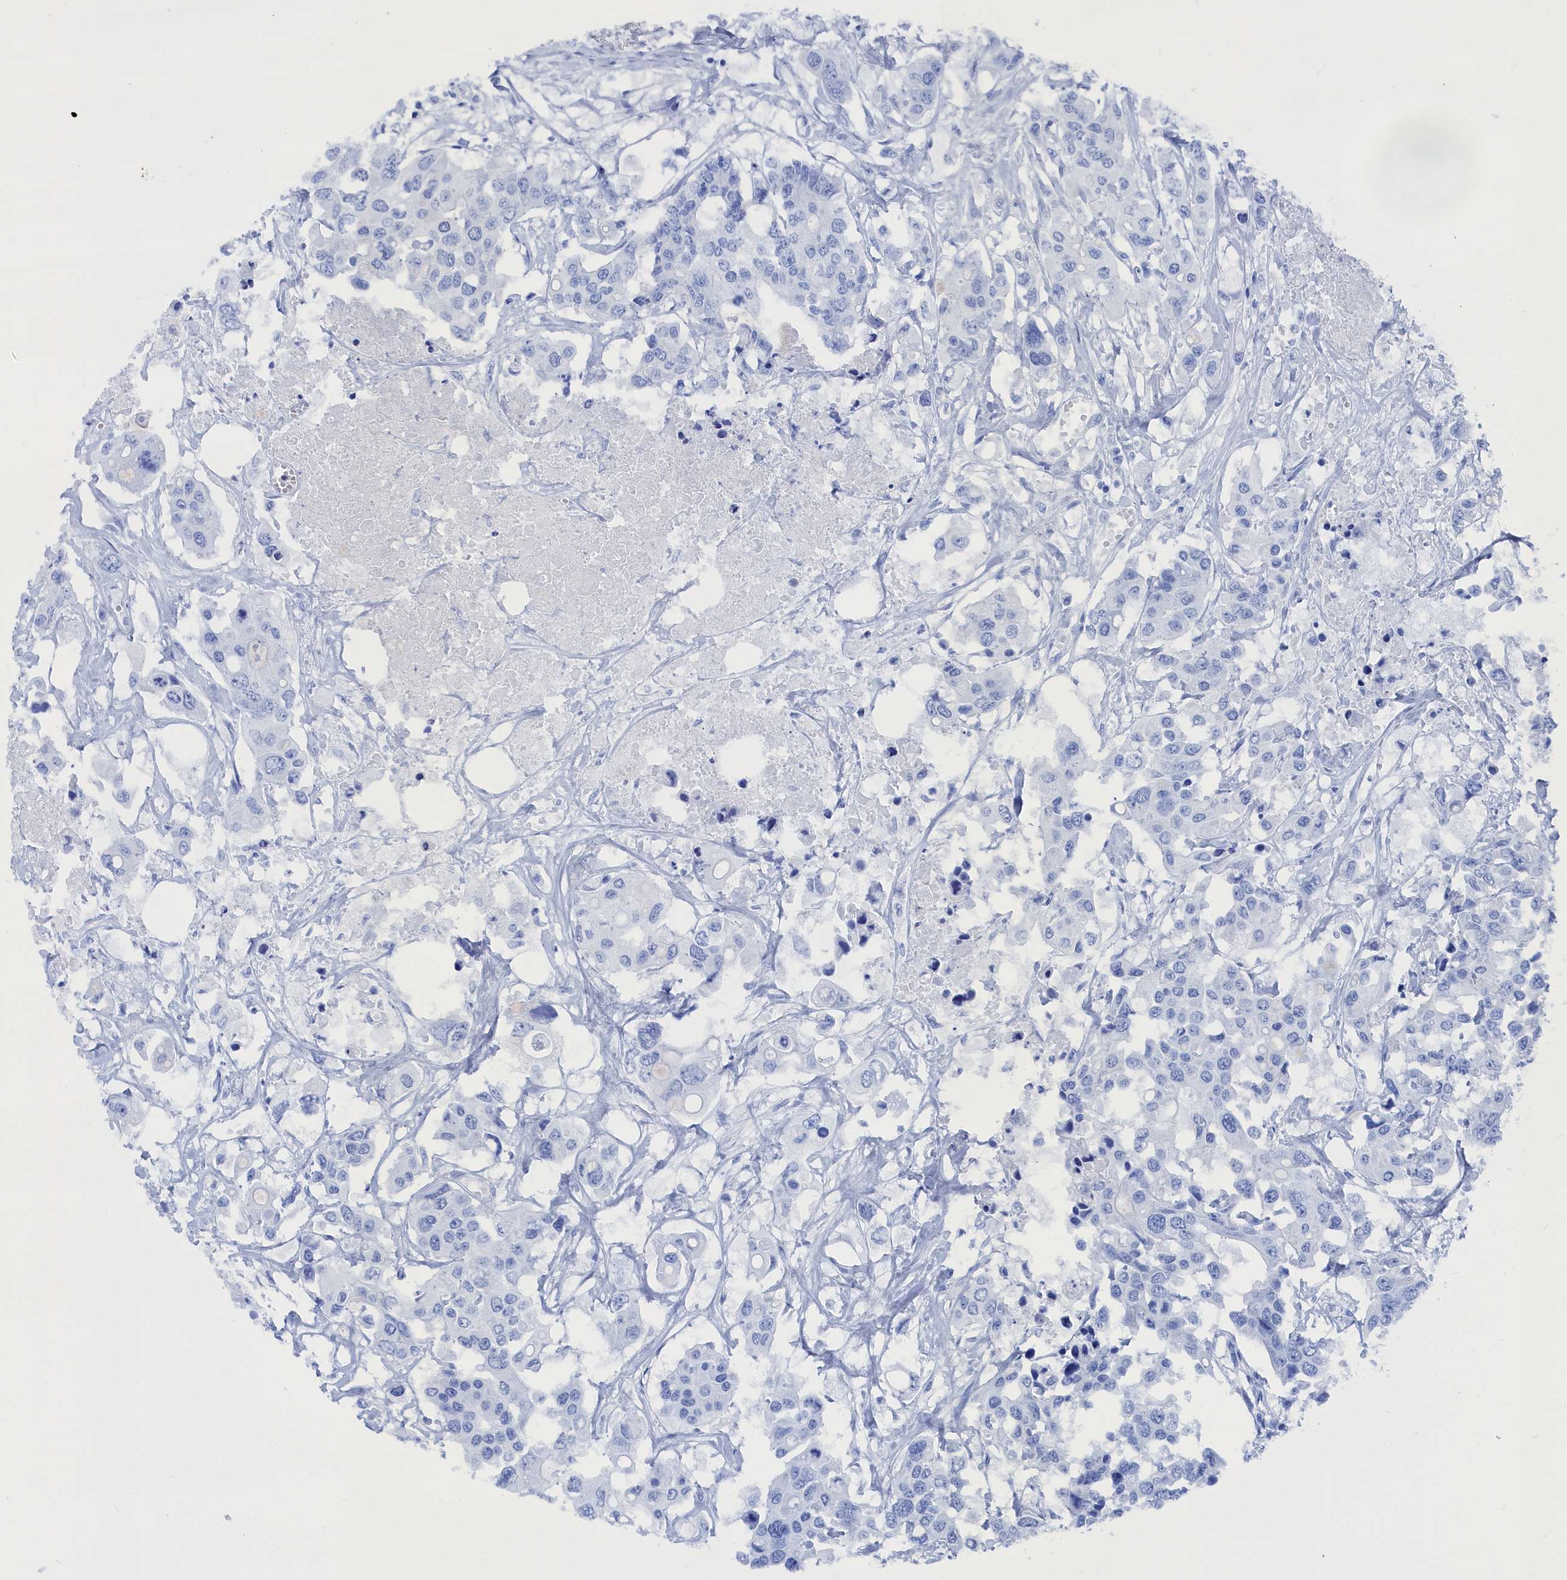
{"staining": {"intensity": "negative", "quantity": "none", "location": "none"}, "tissue": "colorectal cancer", "cell_type": "Tumor cells", "image_type": "cancer", "snomed": [{"axis": "morphology", "description": "Adenocarcinoma, NOS"}, {"axis": "topography", "description": "Colon"}], "caption": "Immunohistochemical staining of human colorectal cancer shows no significant positivity in tumor cells. (Stains: DAB (3,3'-diaminobenzidine) immunohistochemistry (IHC) with hematoxylin counter stain, Microscopy: brightfield microscopy at high magnification).", "gene": "CEND1", "patient": {"sex": "male", "age": 77}}